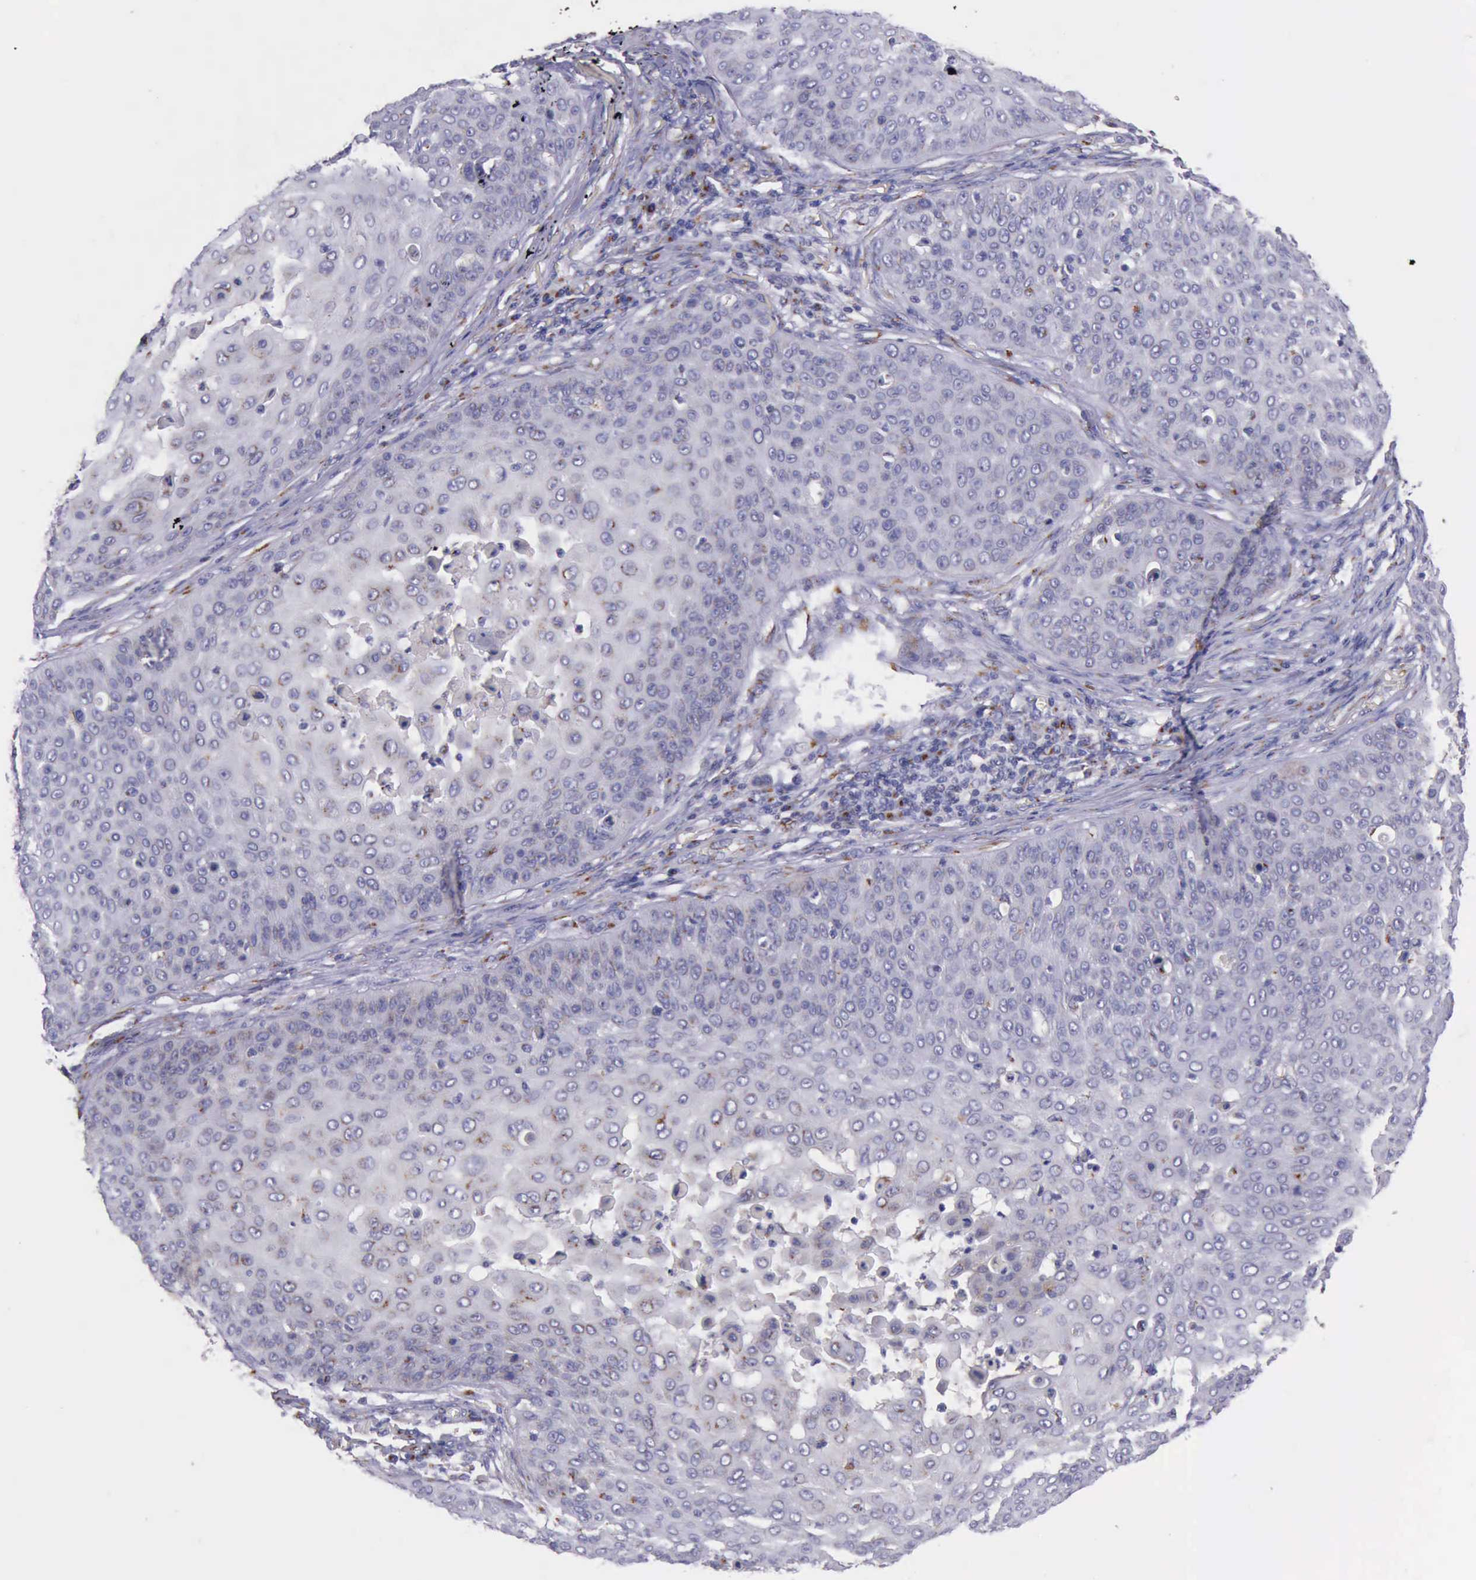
{"staining": {"intensity": "strong", "quantity": "<25%", "location": "cytoplasmic/membranous"}, "tissue": "skin cancer", "cell_type": "Tumor cells", "image_type": "cancer", "snomed": [{"axis": "morphology", "description": "Squamous cell carcinoma, NOS"}, {"axis": "topography", "description": "Skin"}], "caption": "This photomicrograph displays IHC staining of human skin cancer, with medium strong cytoplasmic/membranous staining in approximately <25% of tumor cells.", "gene": "GOLGA5", "patient": {"sex": "male", "age": 82}}